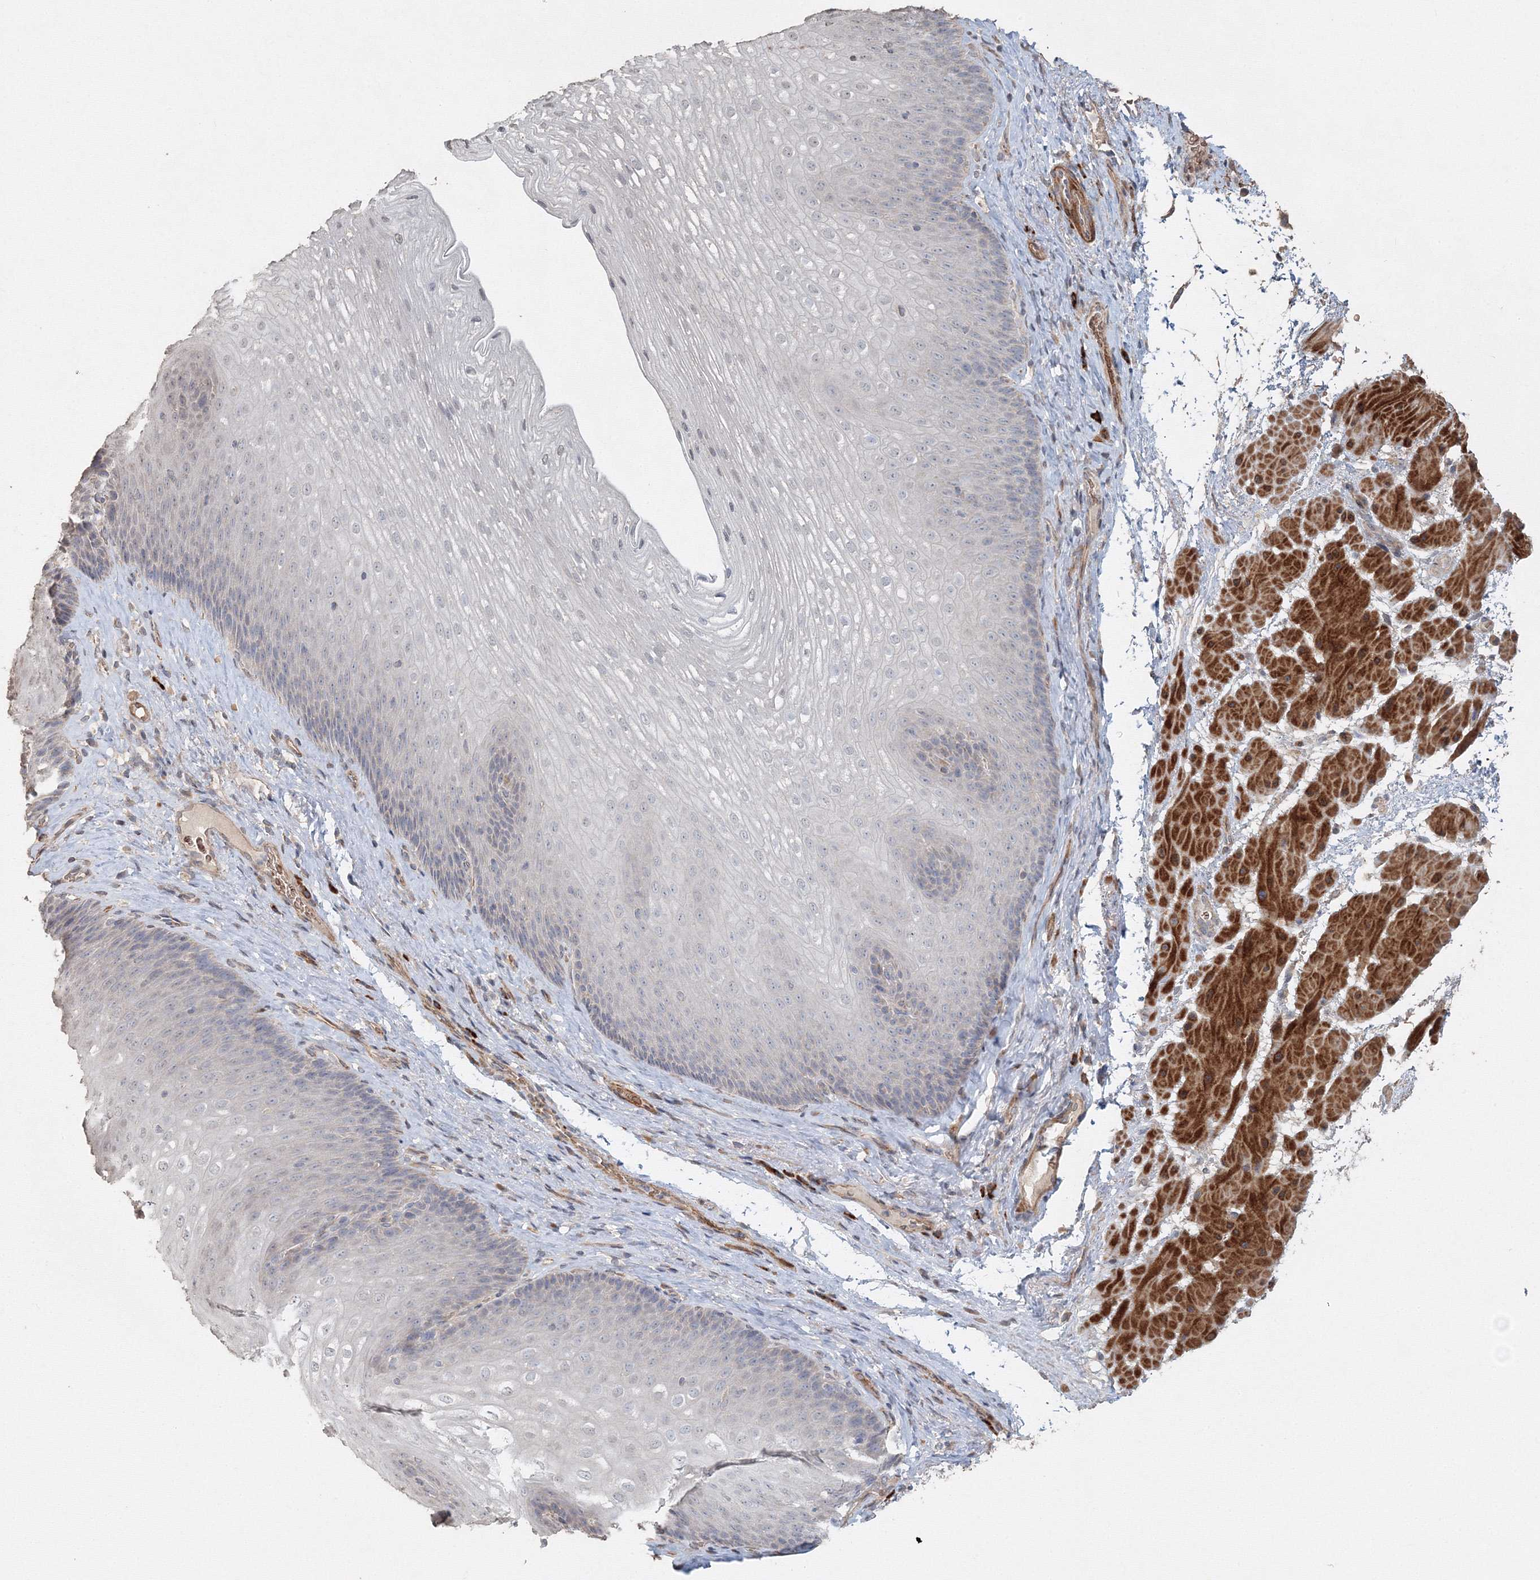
{"staining": {"intensity": "negative", "quantity": "none", "location": "none"}, "tissue": "esophagus", "cell_type": "Squamous epithelial cells", "image_type": "normal", "snomed": [{"axis": "morphology", "description": "Normal tissue, NOS"}, {"axis": "topography", "description": "Esophagus"}], "caption": "Photomicrograph shows no significant protein staining in squamous epithelial cells of unremarkable esophagus. Brightfield microscopy of IHC stained with DAB (3,3'-diaminobenzidine) (brown) and hematoxylin (blue), captured at high magnification.", "gene": "NALF2", "patient": {"sex": "female", "age": 66}}